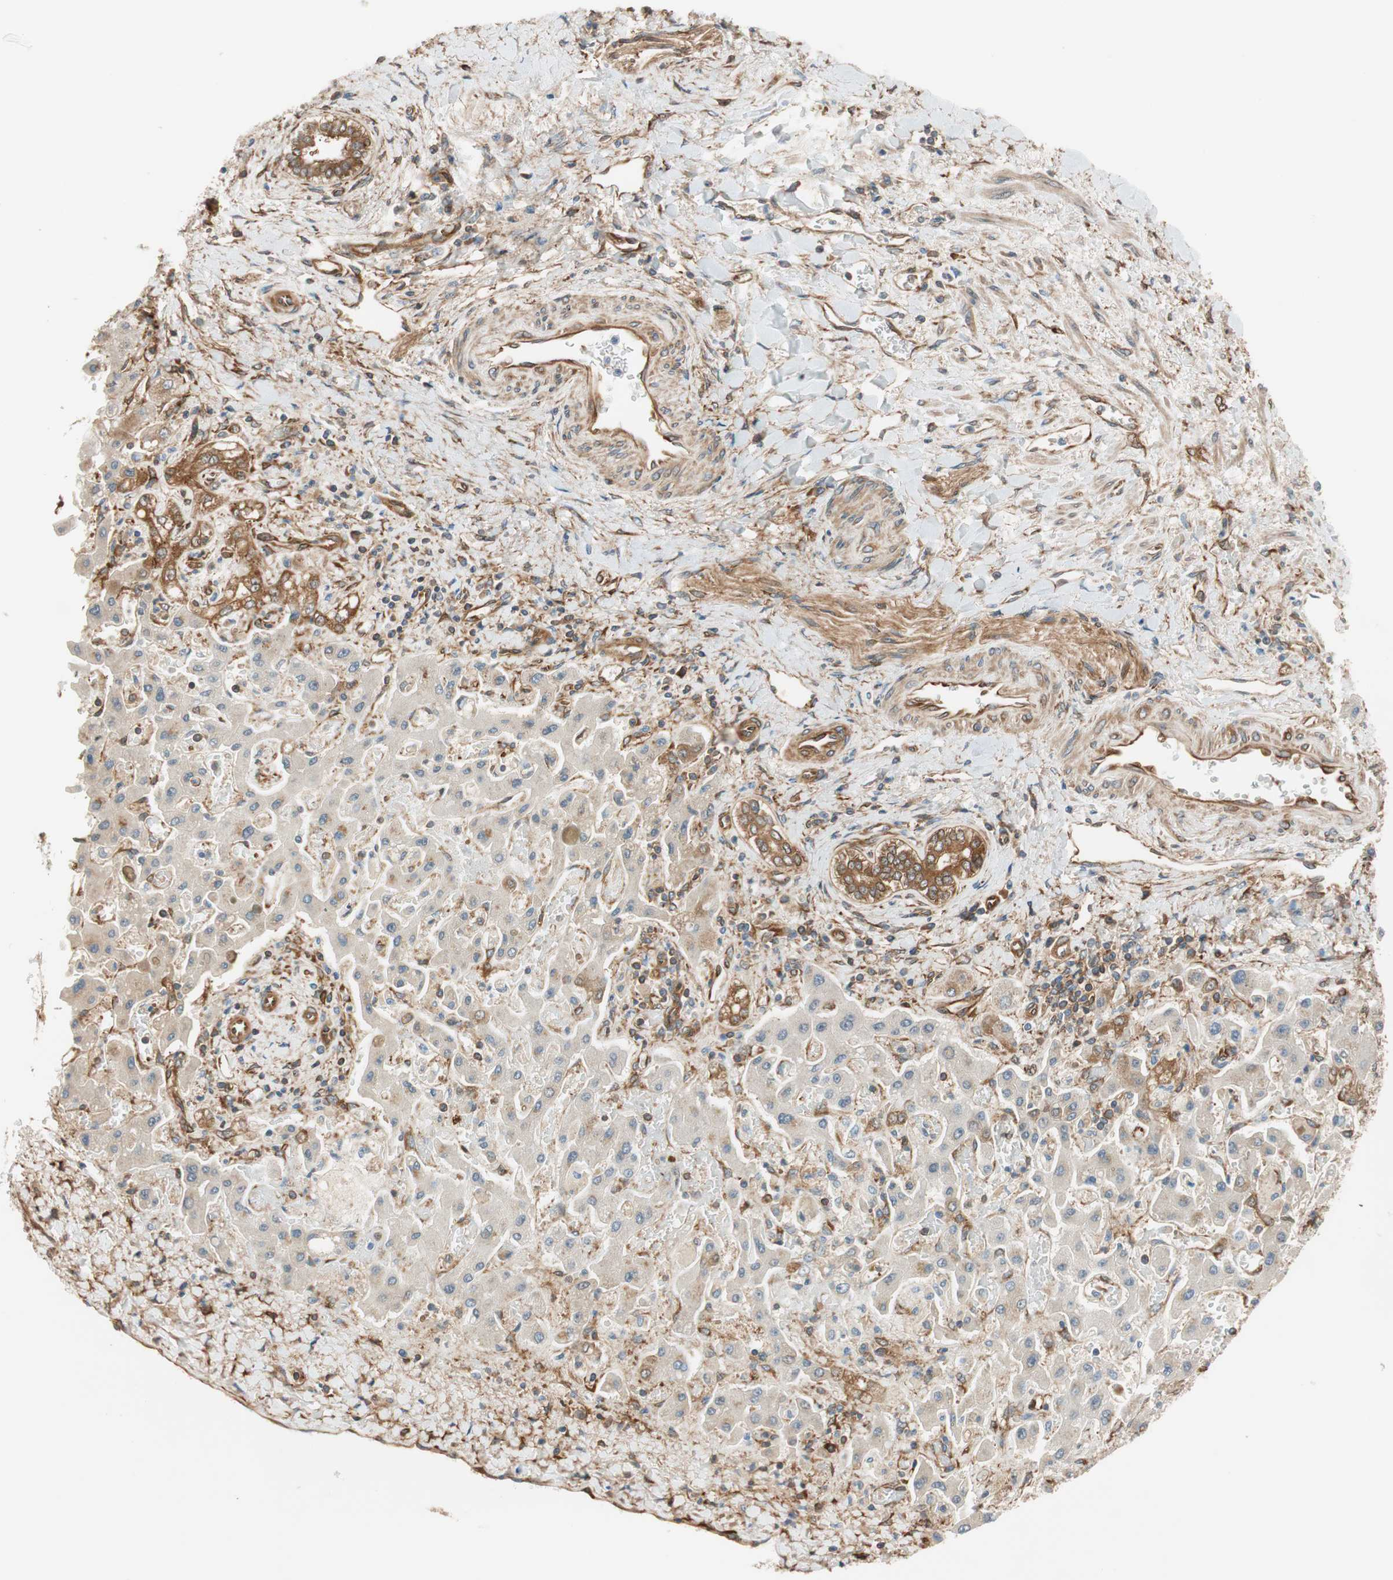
{"staining": {"intensity": "moderate", "quantity": ">75%", "location": "cytoplasmic/membranous"}, "tissue": "liver cancer", "cell_type": "Tumor cells", "image_type": "cancer", "snomed": [{"axis": "morphology", "description": "Cholangiocarcinoma"}, {"axis": "topography", "description": "Liver"}], "caption": "Liver cancer (cholangiocarcinoma) was stained to show a protein in brown. There is medium levels of moderate cytoplasmic/membranous expression in about >75% of tumor cells.", "gene": "WASL", "patient": {"sex": "male", "age": 50}}